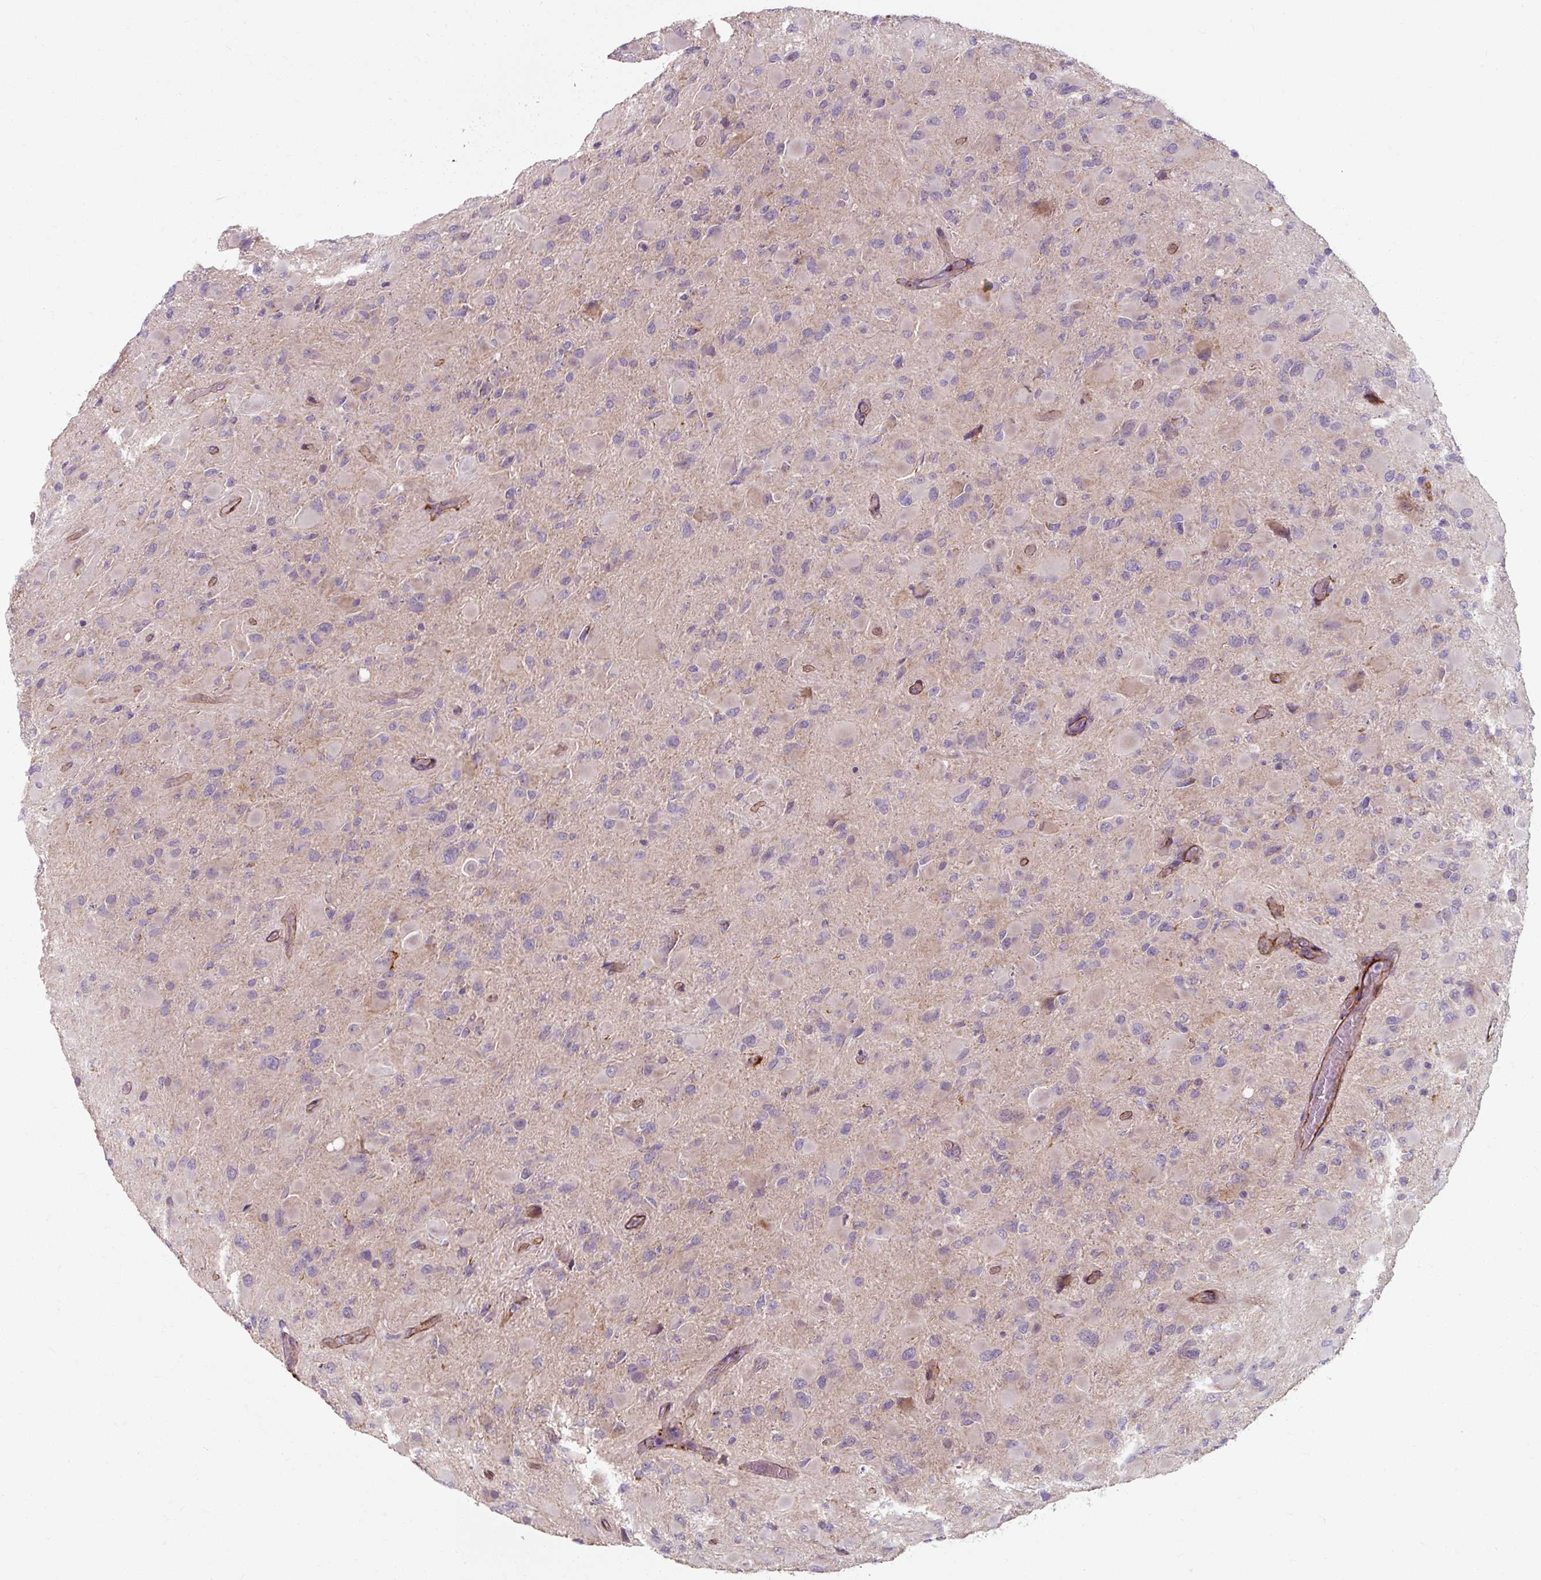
{"staining": {"intensity": "negative", "quantity": "none", "location": "none"}, "tissue": "glioma", "cell_type": "Tumor cells", "image_type": "cancer", "snomed": [{"axis": "morphology", "description": "Glioma, malignant, High grade"}, {"axis": "topography", "description": "Cerebral cortex"}], "caption": "Protein analysis of high-grade glioma (malignant) reveals no significant positivity in tumor cells.", "gene": "MRPS5", "patient": {"sex": "female", "age": 36}}